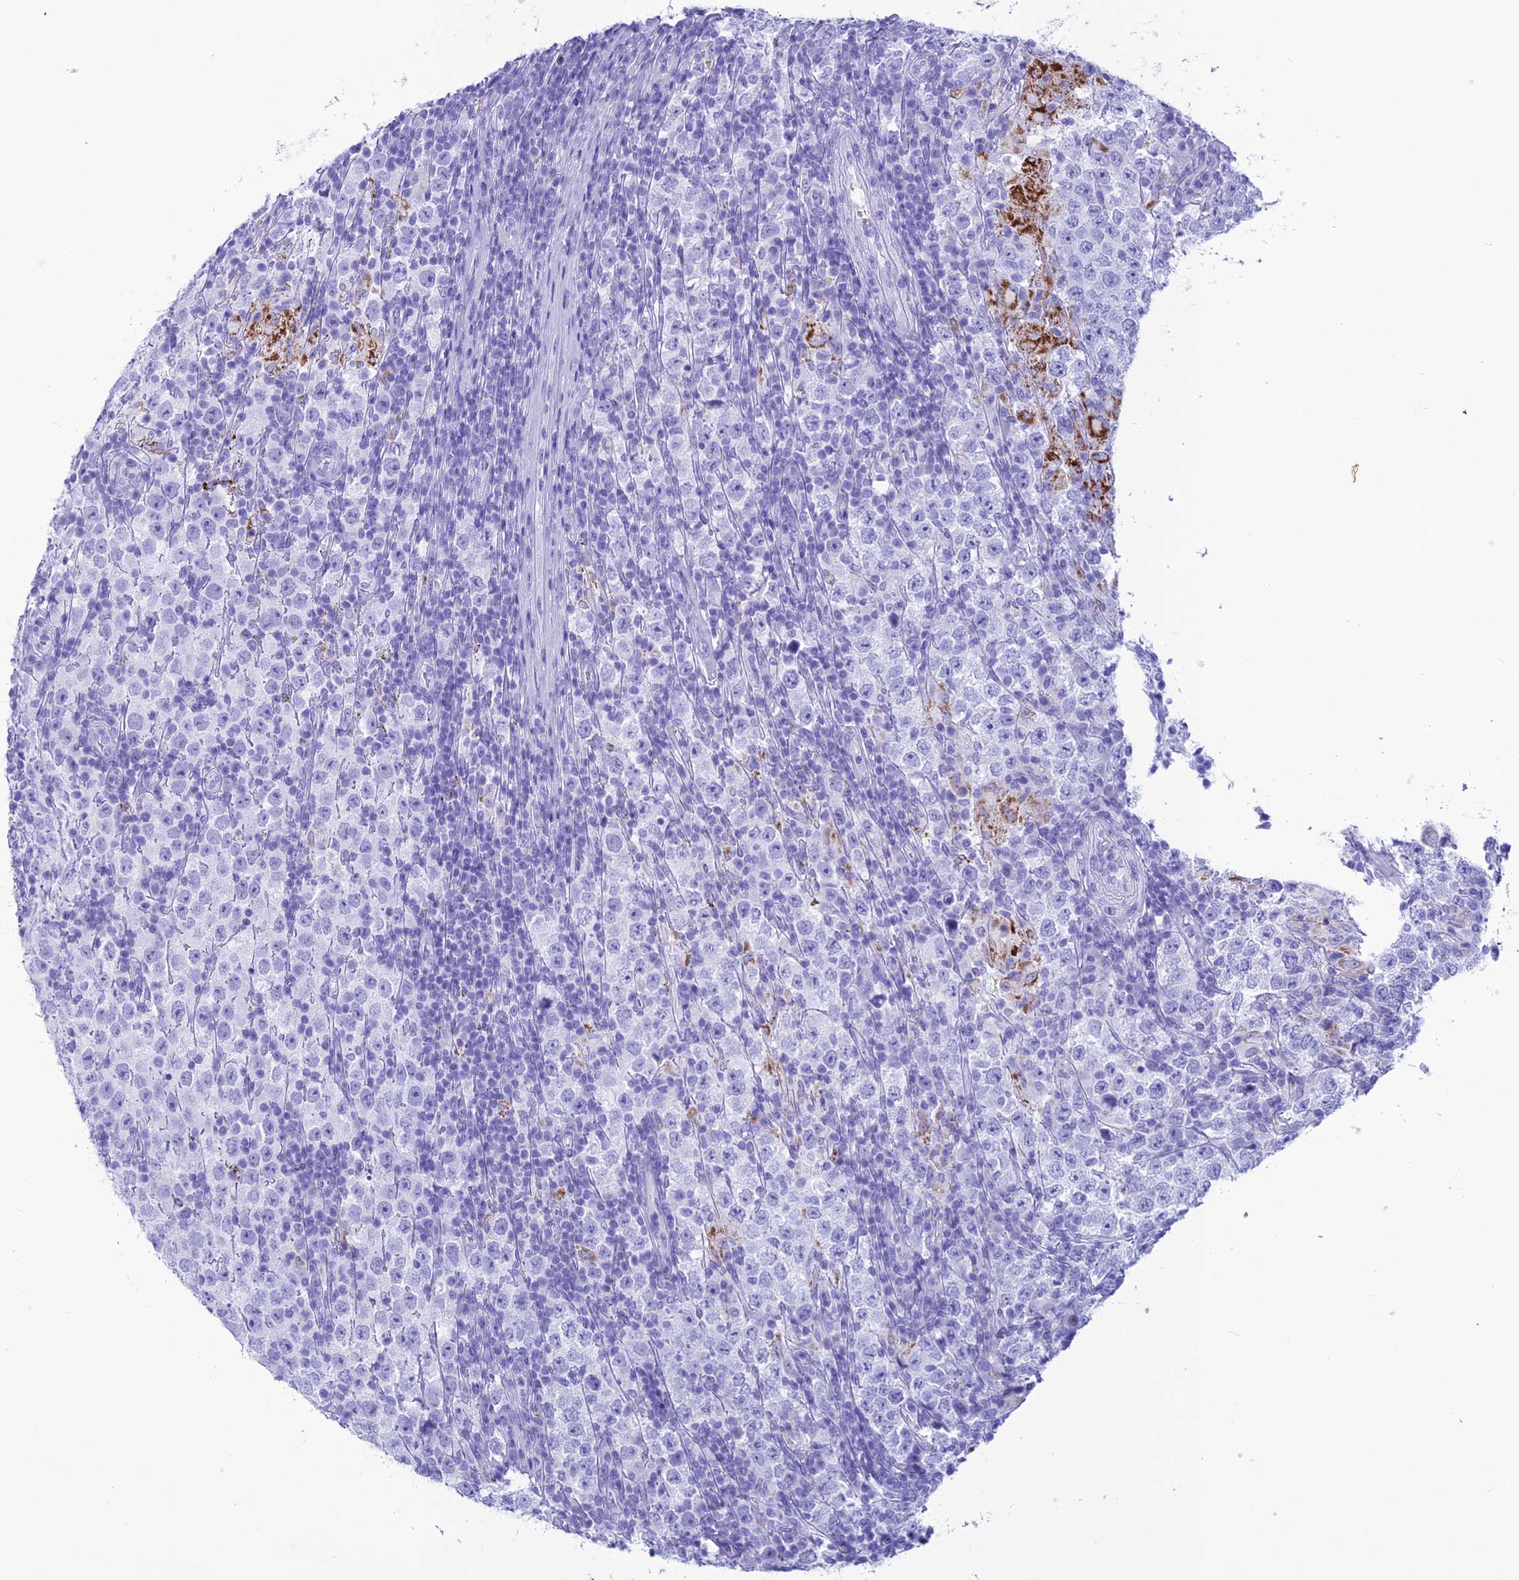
{"staining": {"intensity": "strong", "quantity": "<25%", "location": "cytoplasmic/membranous"}, "tissue": "testis cancer", "cell_type": "Tumor cells", "image_type": "cancer", "snomed": [{"axis": "morphology", "description": "Normal tissue, NOS"}, {"axis": "morphology", "description": "Urothelial carcinoma, High grade"}, {"axis": "morphology", "description": "Seminoma, NOS"}, {"axis": "morphology", "description": "Carcinoma, Embryonal, NOS"}, {"axis": "topography", "description": "Urinary bladder"}, {"axis": "topography", "description": "Testis"}], "caption": "Immunohistochemical staining of human testis cancer (embryonal carcinoma) shows medium levels of strong cytoplasmic/membranous expression in about <25% of tumor cells.", "gene": "TRAM1L1", "patient": {"sex": "male", "age": 41}}